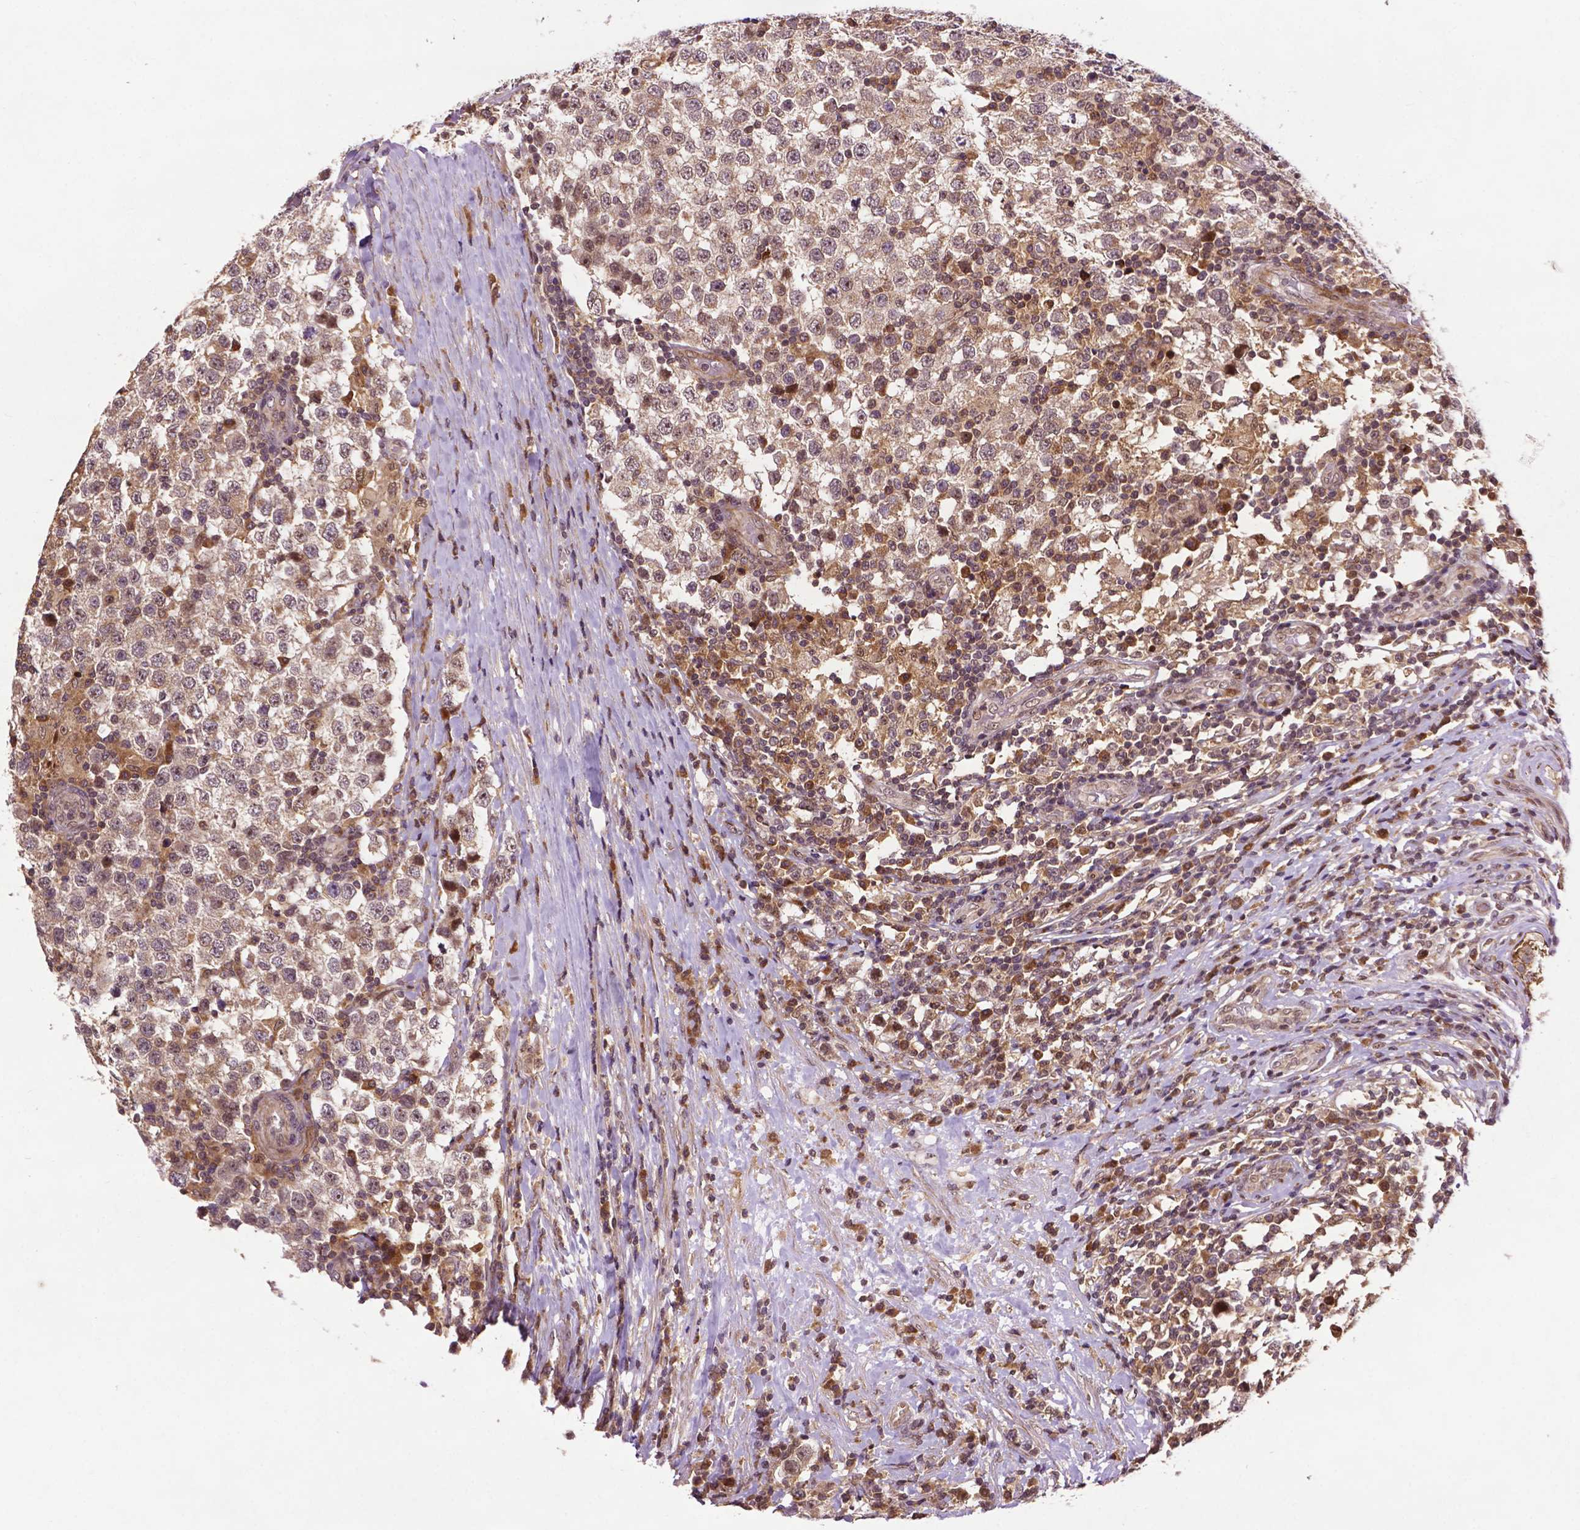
{"staining": {"intensity": "moderate", "quantity": ">75%", "location": "cytoplasmic/membranous"}, "tissue": "testis cancer", "cell_type": "Tumor cells", "image_type": "cancer", "snomed": [{"axis": "morphology", "description": "Seminoma, NOS"}, {"axis": "topography", "description": "Testis"}], "caption": "This image shows IHC staining of human testis cancer (seminoma), with medium moderate cytoplasmic/membranous positivity in about >75% of tumor cells.", "gene": "TMX2", "patient": {"sex": "male", "age": 34}}